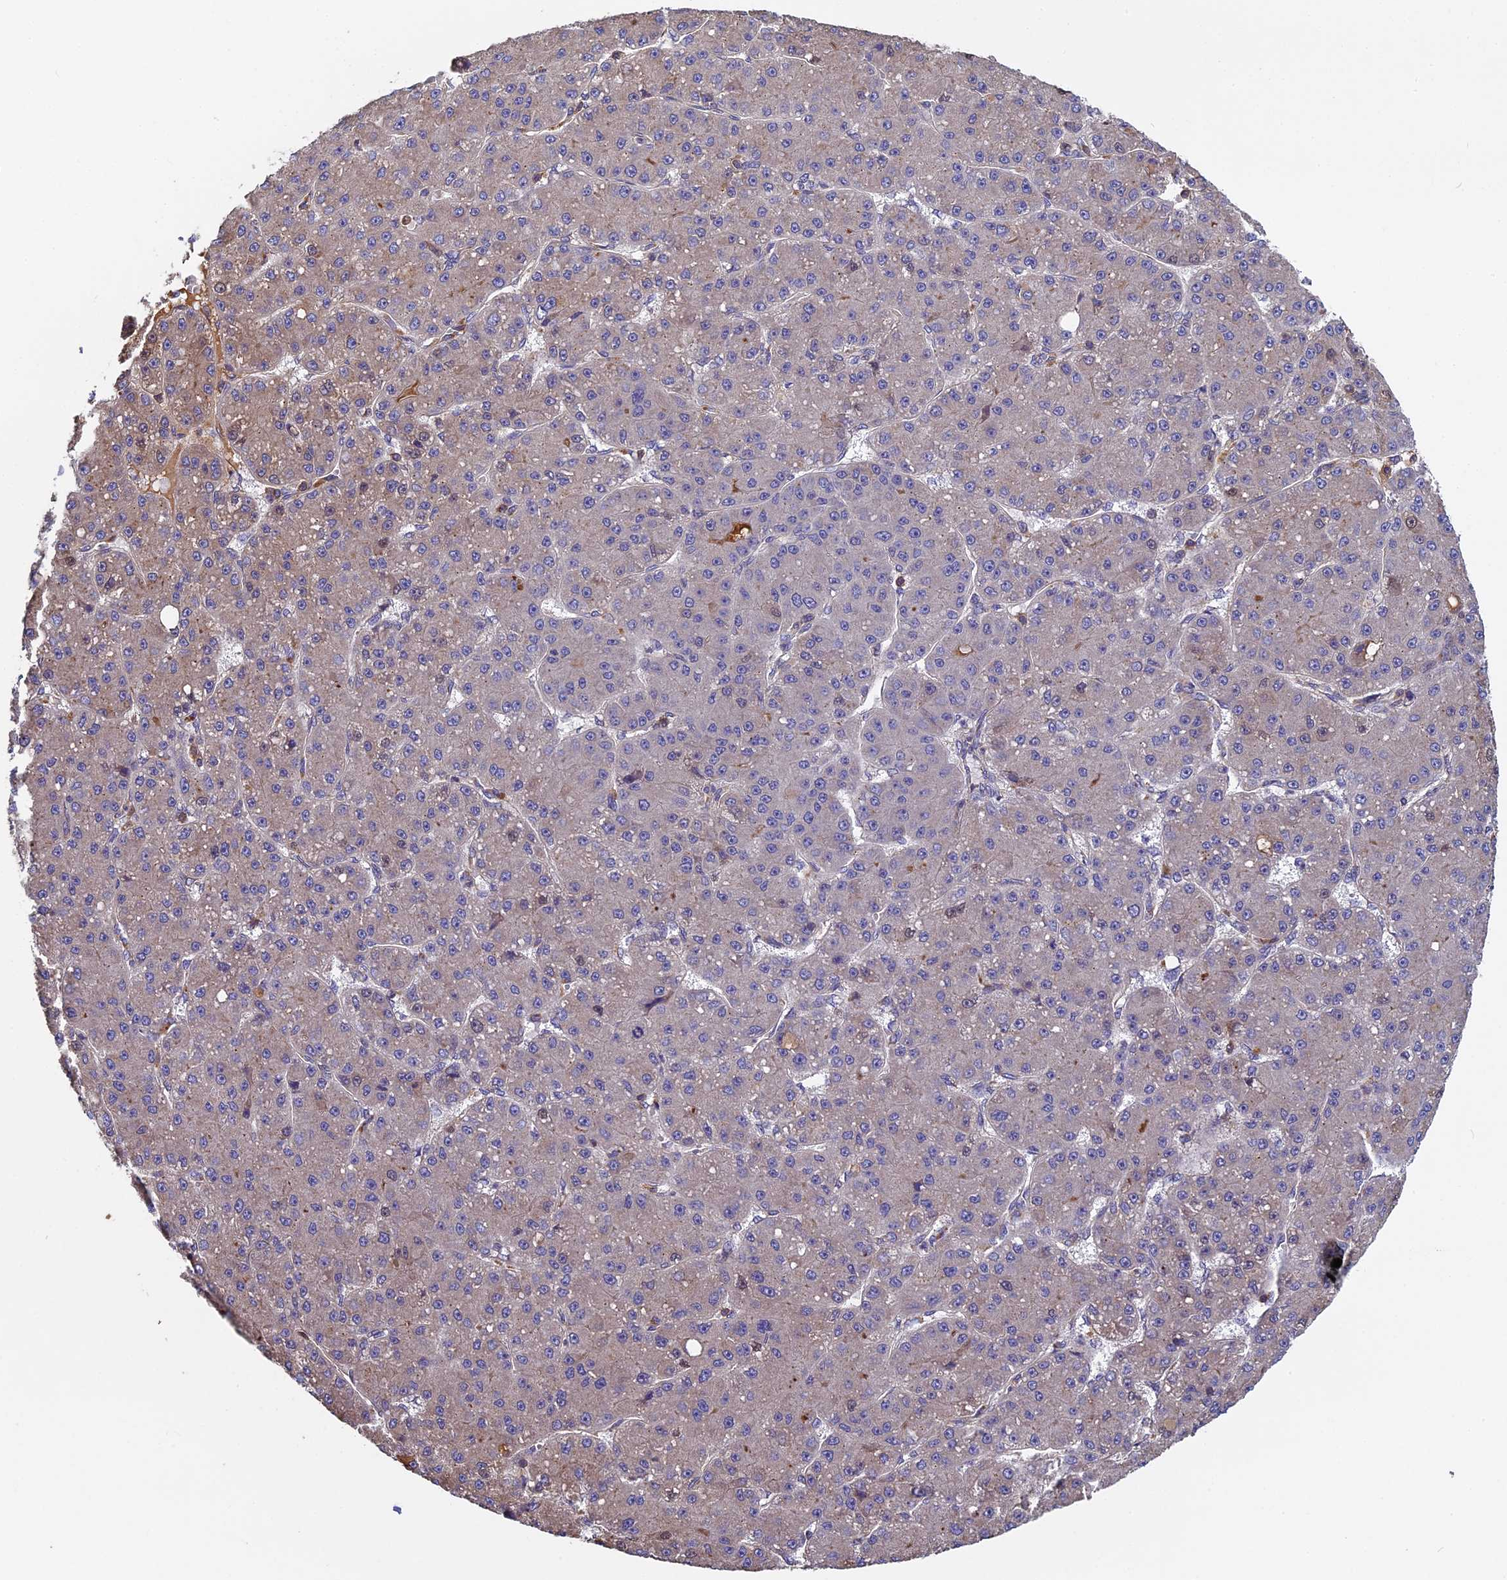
{"staining": {"intensity": "weak", "quantity": "25%-75%", "location": "cytoplasmic/membranous"}, "tissue": "liver cancer", "cell_type": "Tumor cells", "image_type": "cancer", "snomed": [{"axis": "morphology", "description": "Carcinoma, Hepatocellular, NOS"}, {"axis": "topography", "description": "Liver"}], "caption": "Hepatocellular carcinoma (liver) stained with immunohistochemistry (IHC) reveals weak cytoplasmic/membranous positivity in about 25%-75% of tumor cells.", "gene": "CCDC153", "patient": {"sex": "male", "age": 67}}